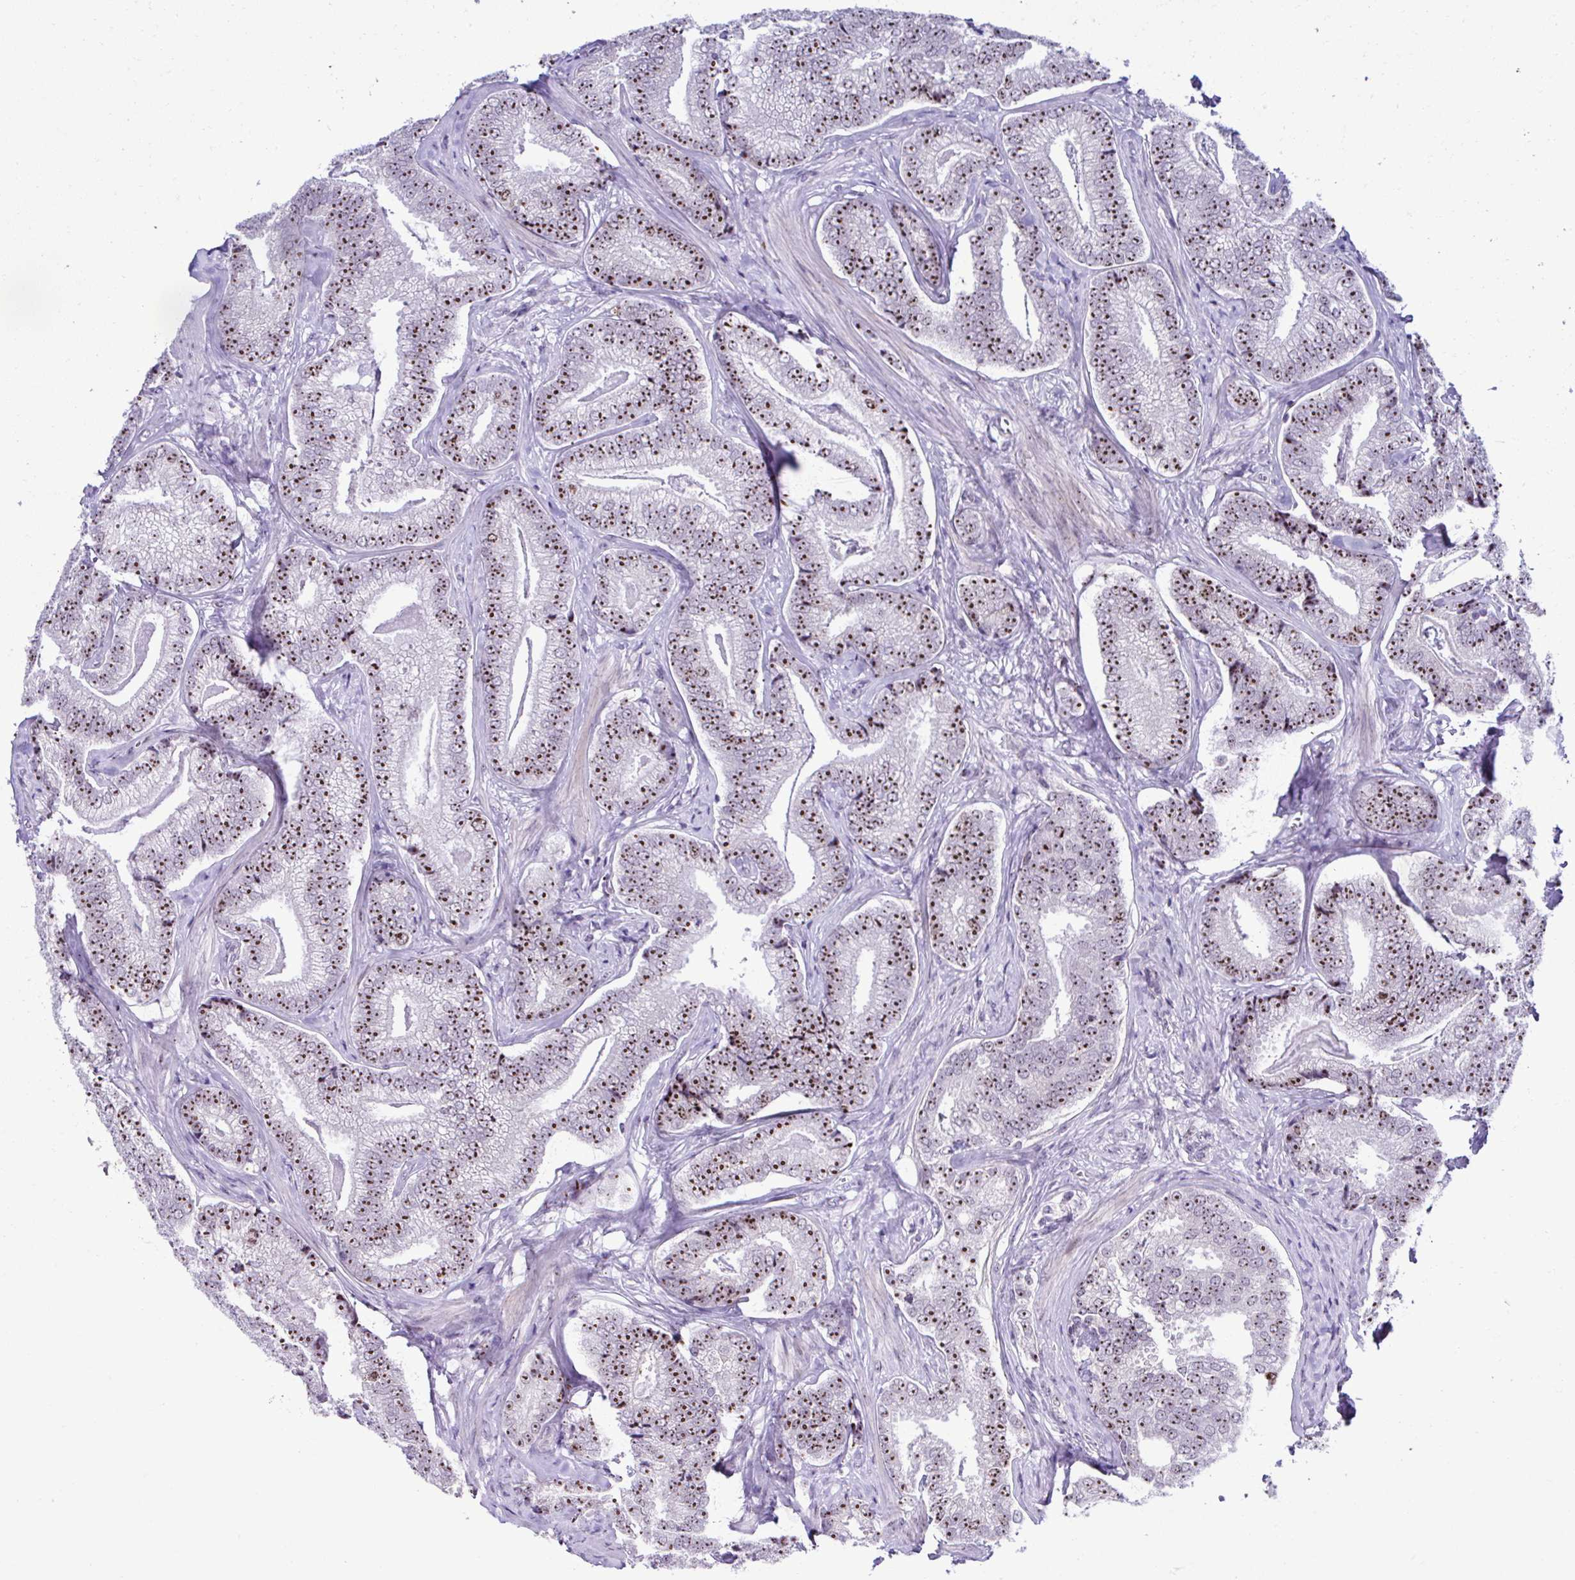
{"staining": {"intensity": "strong", "quantity": ">75%", "location": "nuclear"}, "tissue": "prostate cancer", "cell_type": "Tumor cells", "image_type": "cancer", "snomed": [{"axis": "morphology", "description": "Adenocarcinoma, Low grade"}, {"axis": "topography", "description": "Prostate"}], "caption": "This is a photomicrograph of immunohistochemistry (IHC) staining of low-grade adenocarcinoma (prostate), which shows strong expression in the nuclear of tumor cells.", "gene": "CEP72", "patient": {"sex": "male", "age": 63}}